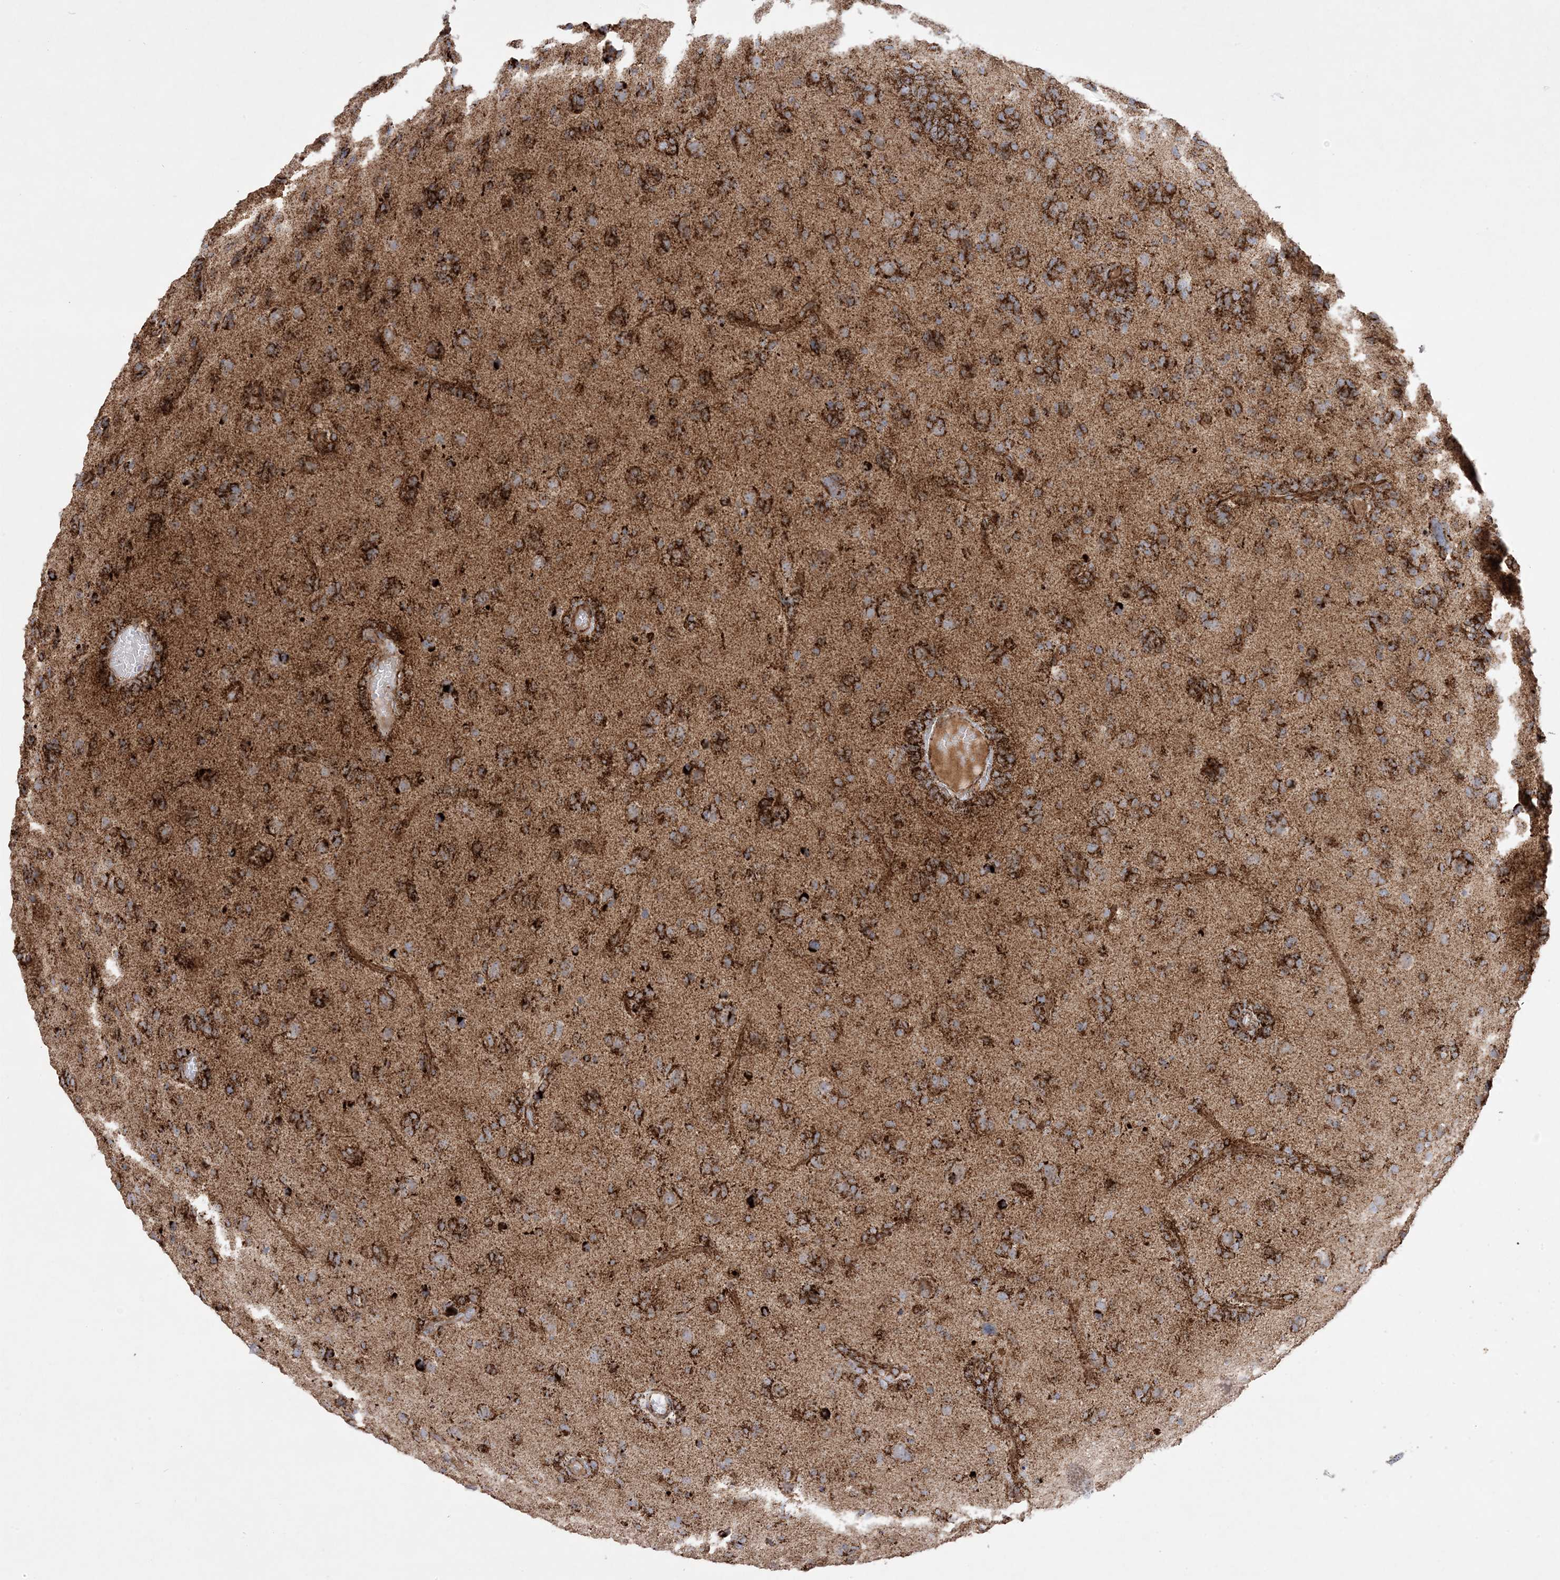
{"staining": {"intensity": "strong", "quantity": ">75%", "location": "cytoplasmic/membranous"}, "tissue": "glioma", "cell_type": "Tumor cells", "image_type": "cancer", "snomed": [{"axis": "morphology", "description": "Glioma, malignant, High grade"}, {"axis": "topography", "description": "Brain"}], "caption": "Human glioma stained with a protein marker shows strong staining in tumor cells.", "gene": "NDUFAF3", "patient": {"sex": "female", "age": 59}}